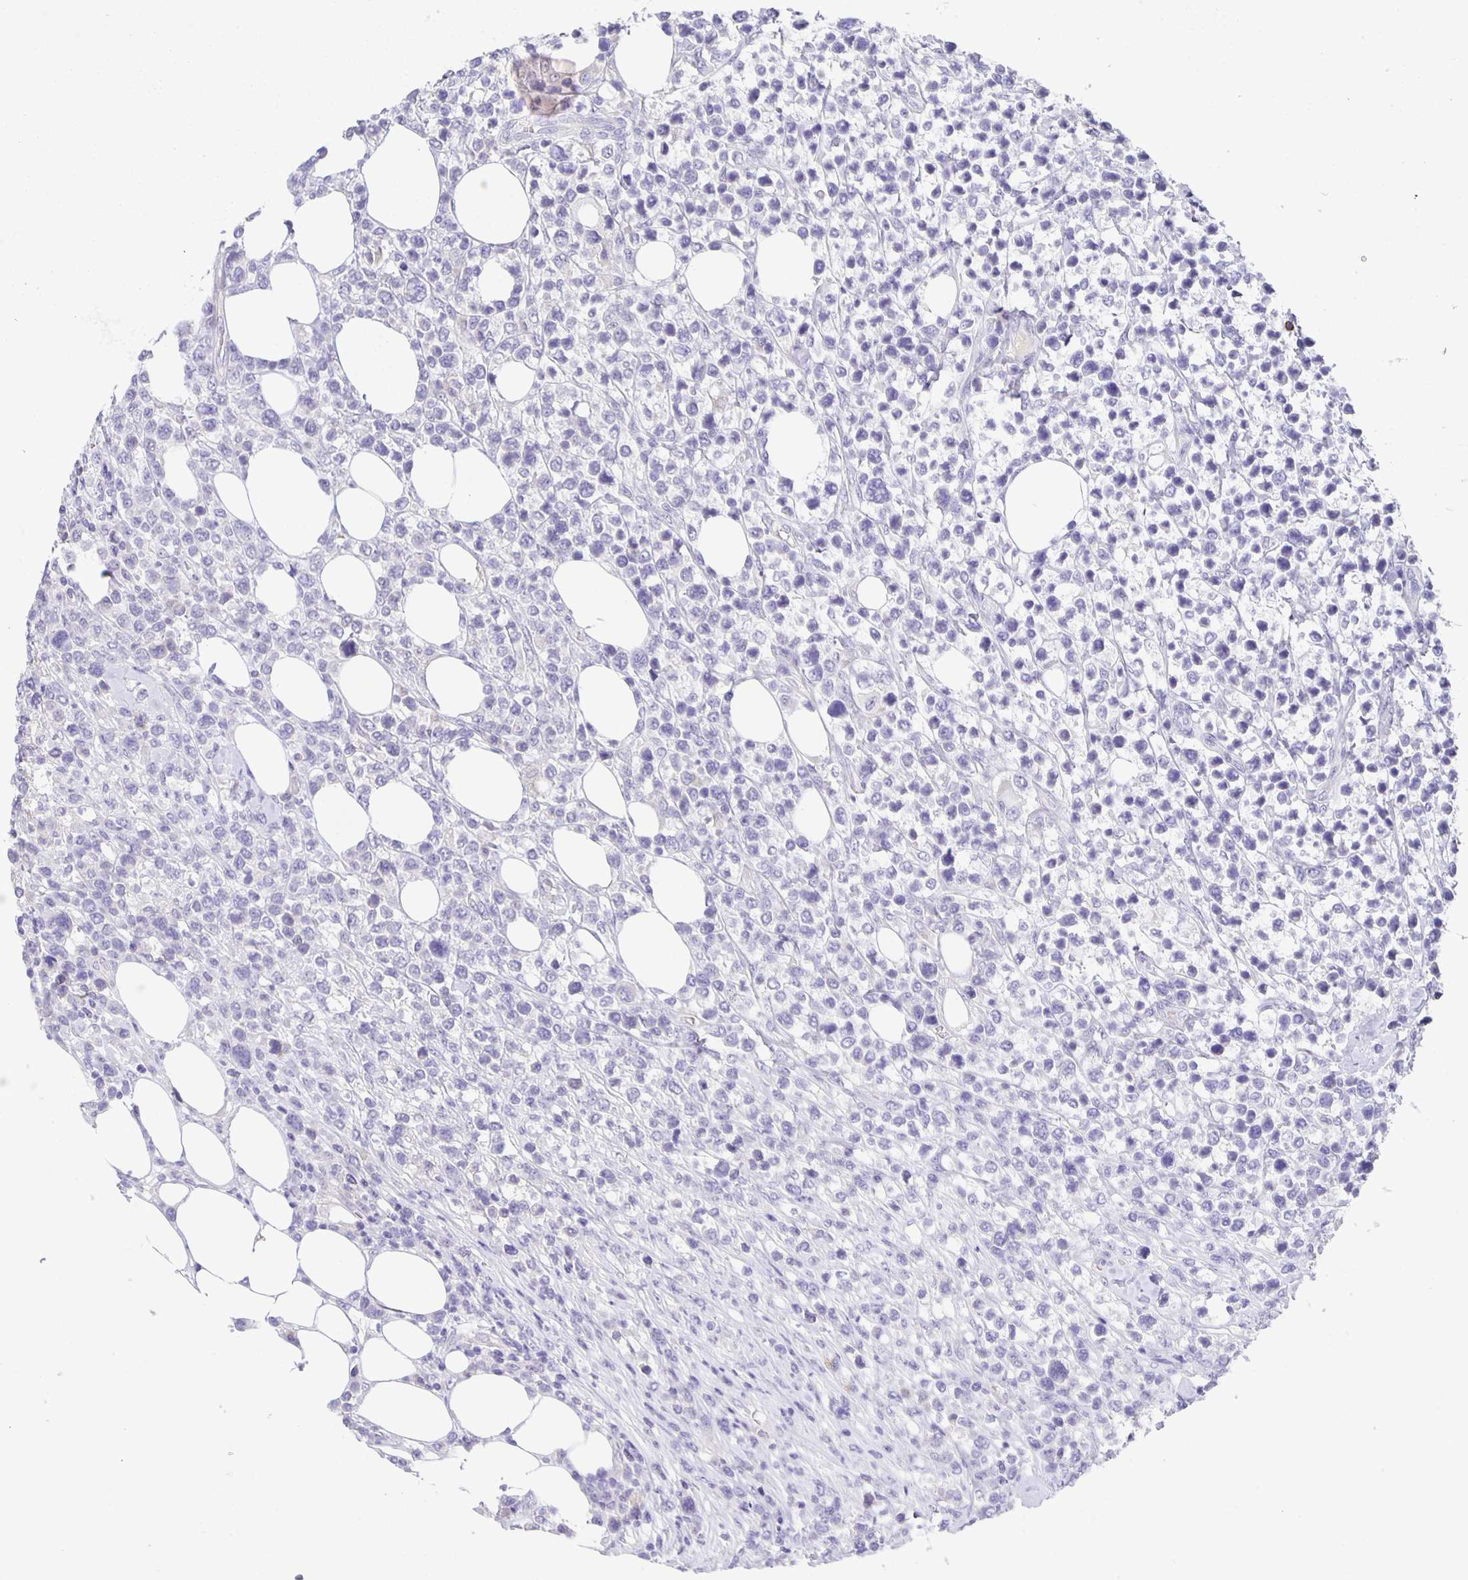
{"staining": {"intensity": "negative", "quantity": "none", "location": "none"}, "tissue": "lymphoma", "cell_type": "Tumor cells", "image_type": "cancer", "snomed": [{"axis": "morphology", "description": "Malignant lymphoma, non-Hodgkin's type, High grade"}, {"axis": "topography", "description": "Soft tissue"}], "caption": "The IHC micrograph has no significant staining in tumor cells of lymphoma tissue.", "gene": "PTPN3", "patient": {"sex": "female", "age": 56}}